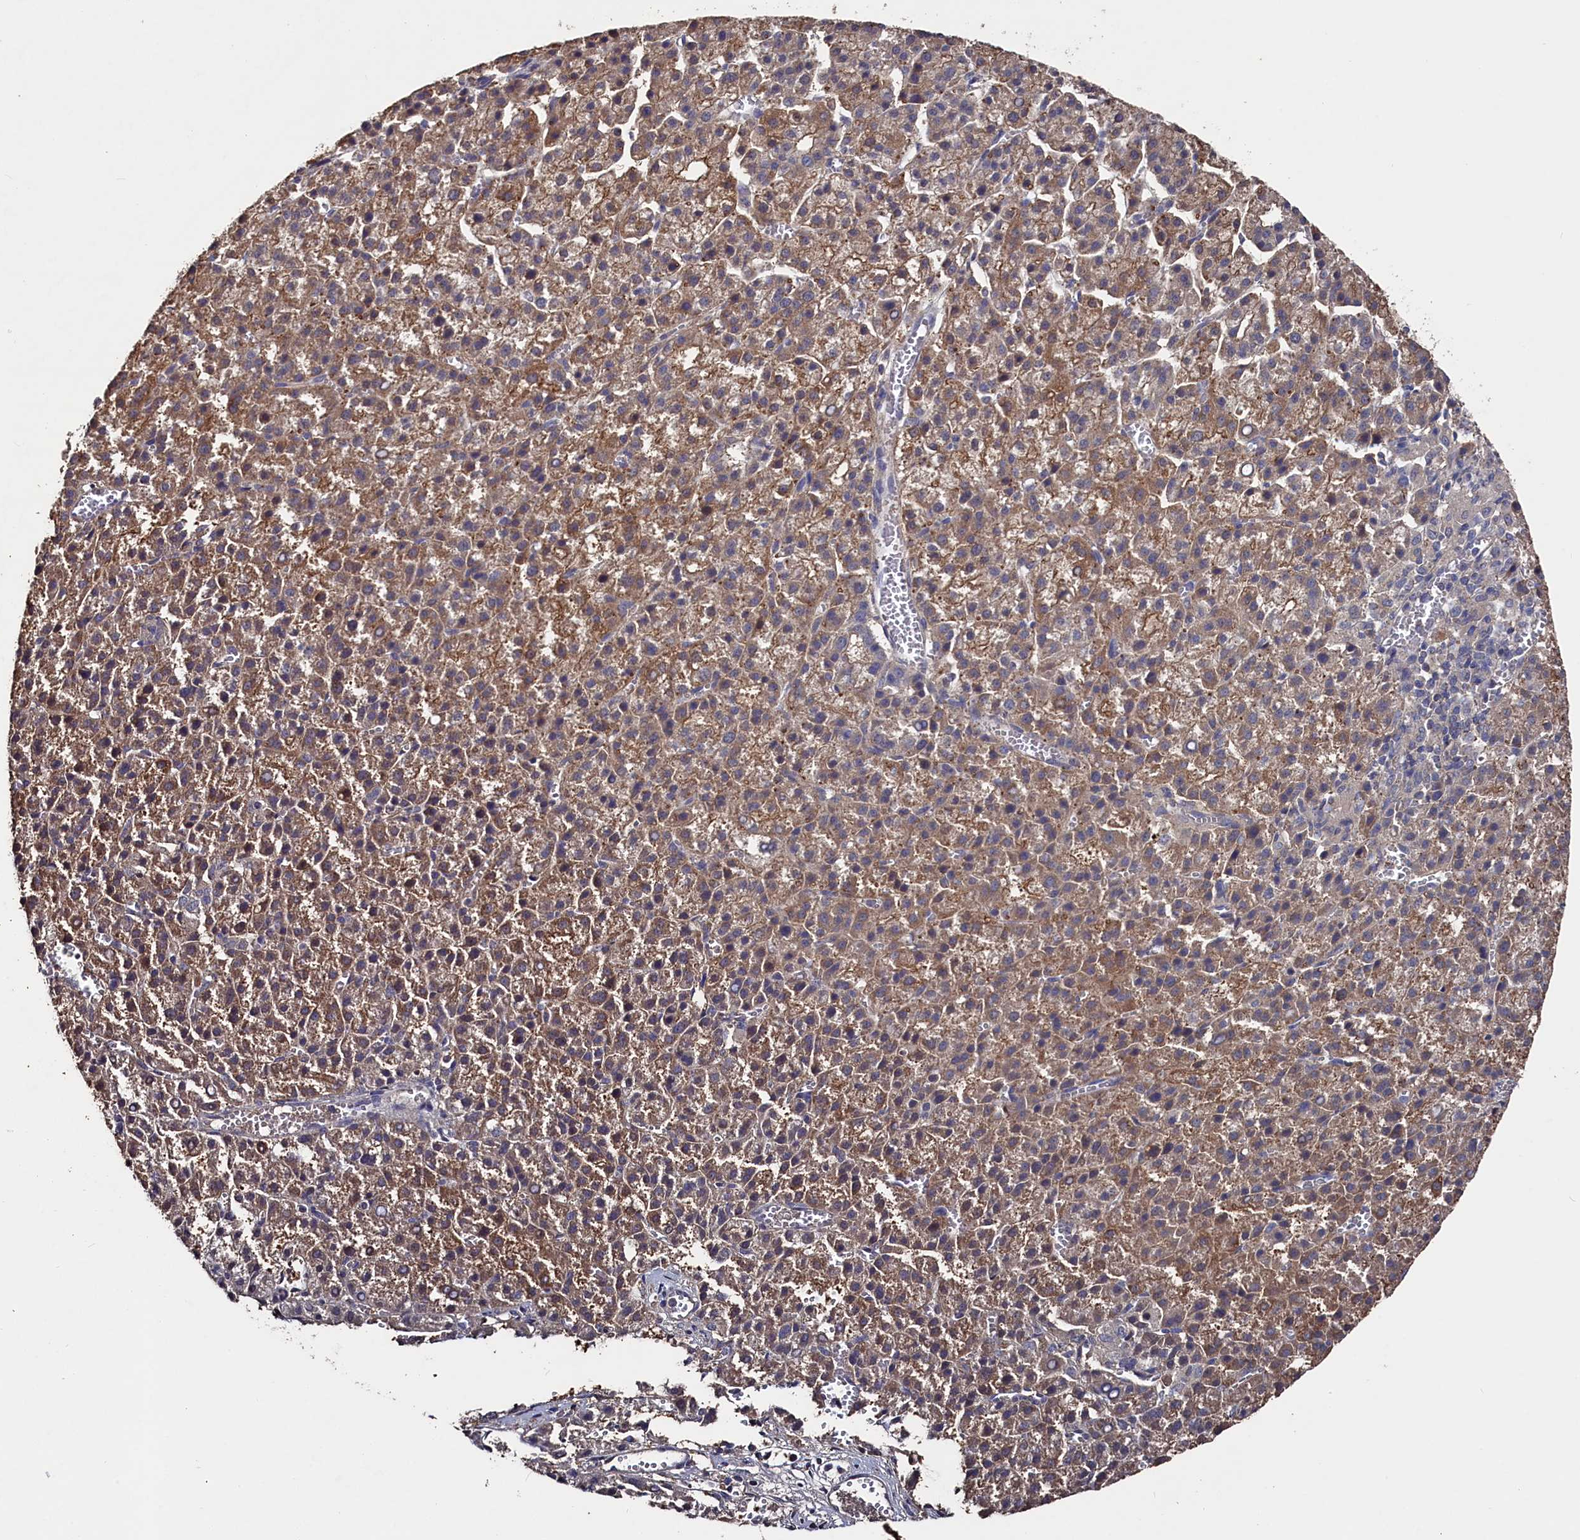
{"staining": {"intensity": "moderate", "quantity": ">75%", "location": "cytoplasmic/membranous"}, "tissue": "liver cancer", "cell_type": "Tumor cells", "image_type": "cancer", "snomed": [{"axis": "morphology", "description": "Carcinoma, Hepatocellular, NOS"}, {"axis": "topography", "description": "Liver"}], "caption": "Immunohistochemical staining of liver cancer (hepatocellular carcinoma) demonstrates moderate cytoplasmic/membranous protein staining in about >75% of tumor cells.", "gene": "TMC5", "patient": {"sex": "female", "age": 58}}